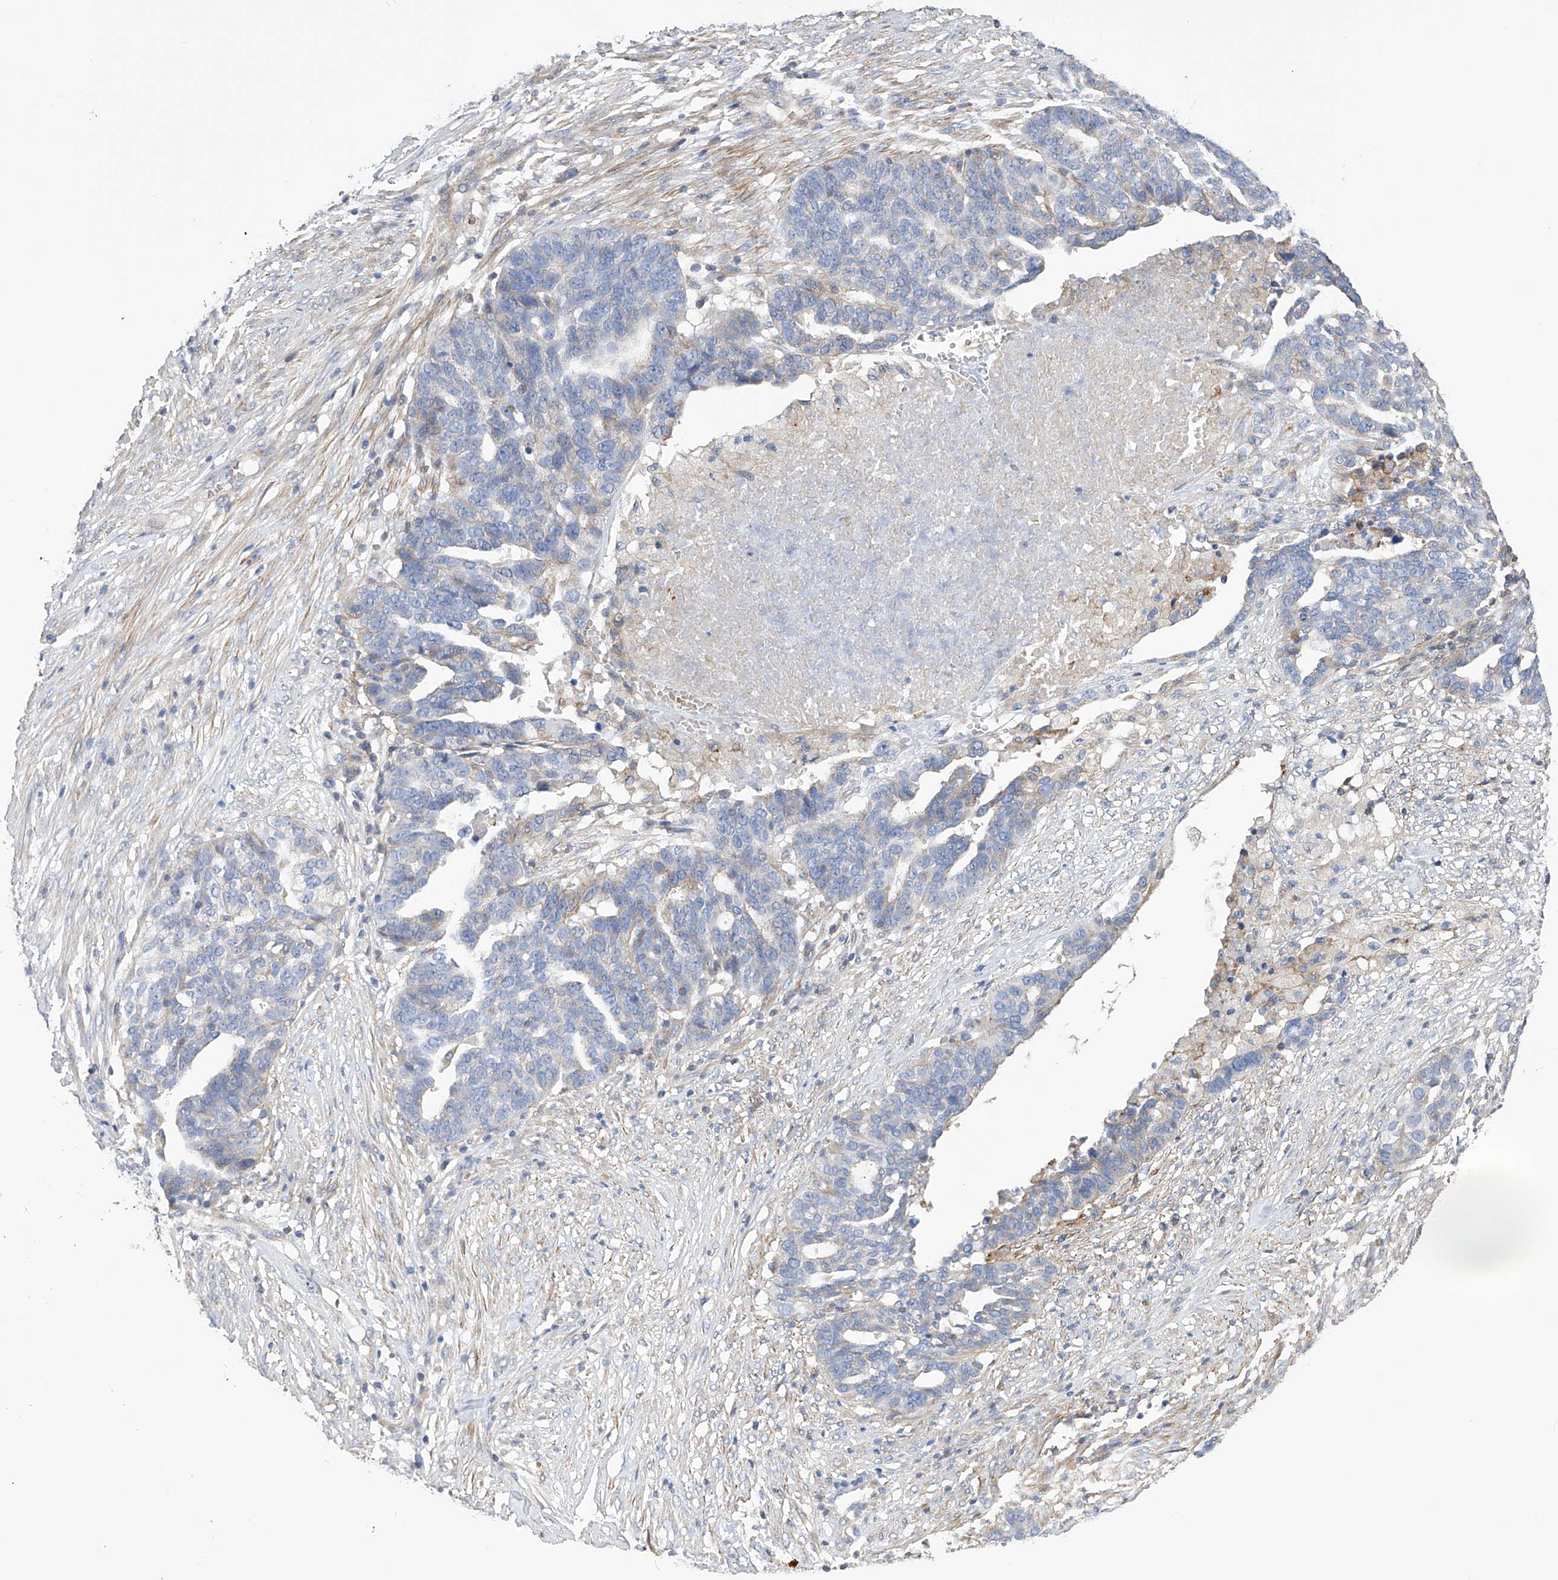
{"staining": {"intensity": "negative", "quantity": "none", "location": "none"}, "tissue": "ovarian cancer", "cell_type": "Tumor cells", "image_type": "cancer", "snomed": [{"axis": "morphology", "description": "Cystadenocarcinoma, serous, NOS"}, {"axis": "topography", "description": "Ovary"}], "caption": "A histopathology image of human ovarian serous cystadenocarcinoma is negative for staining in tumor cells.", "gene": "NFATC4", "patient": {"sex": "female", "age": 59}}